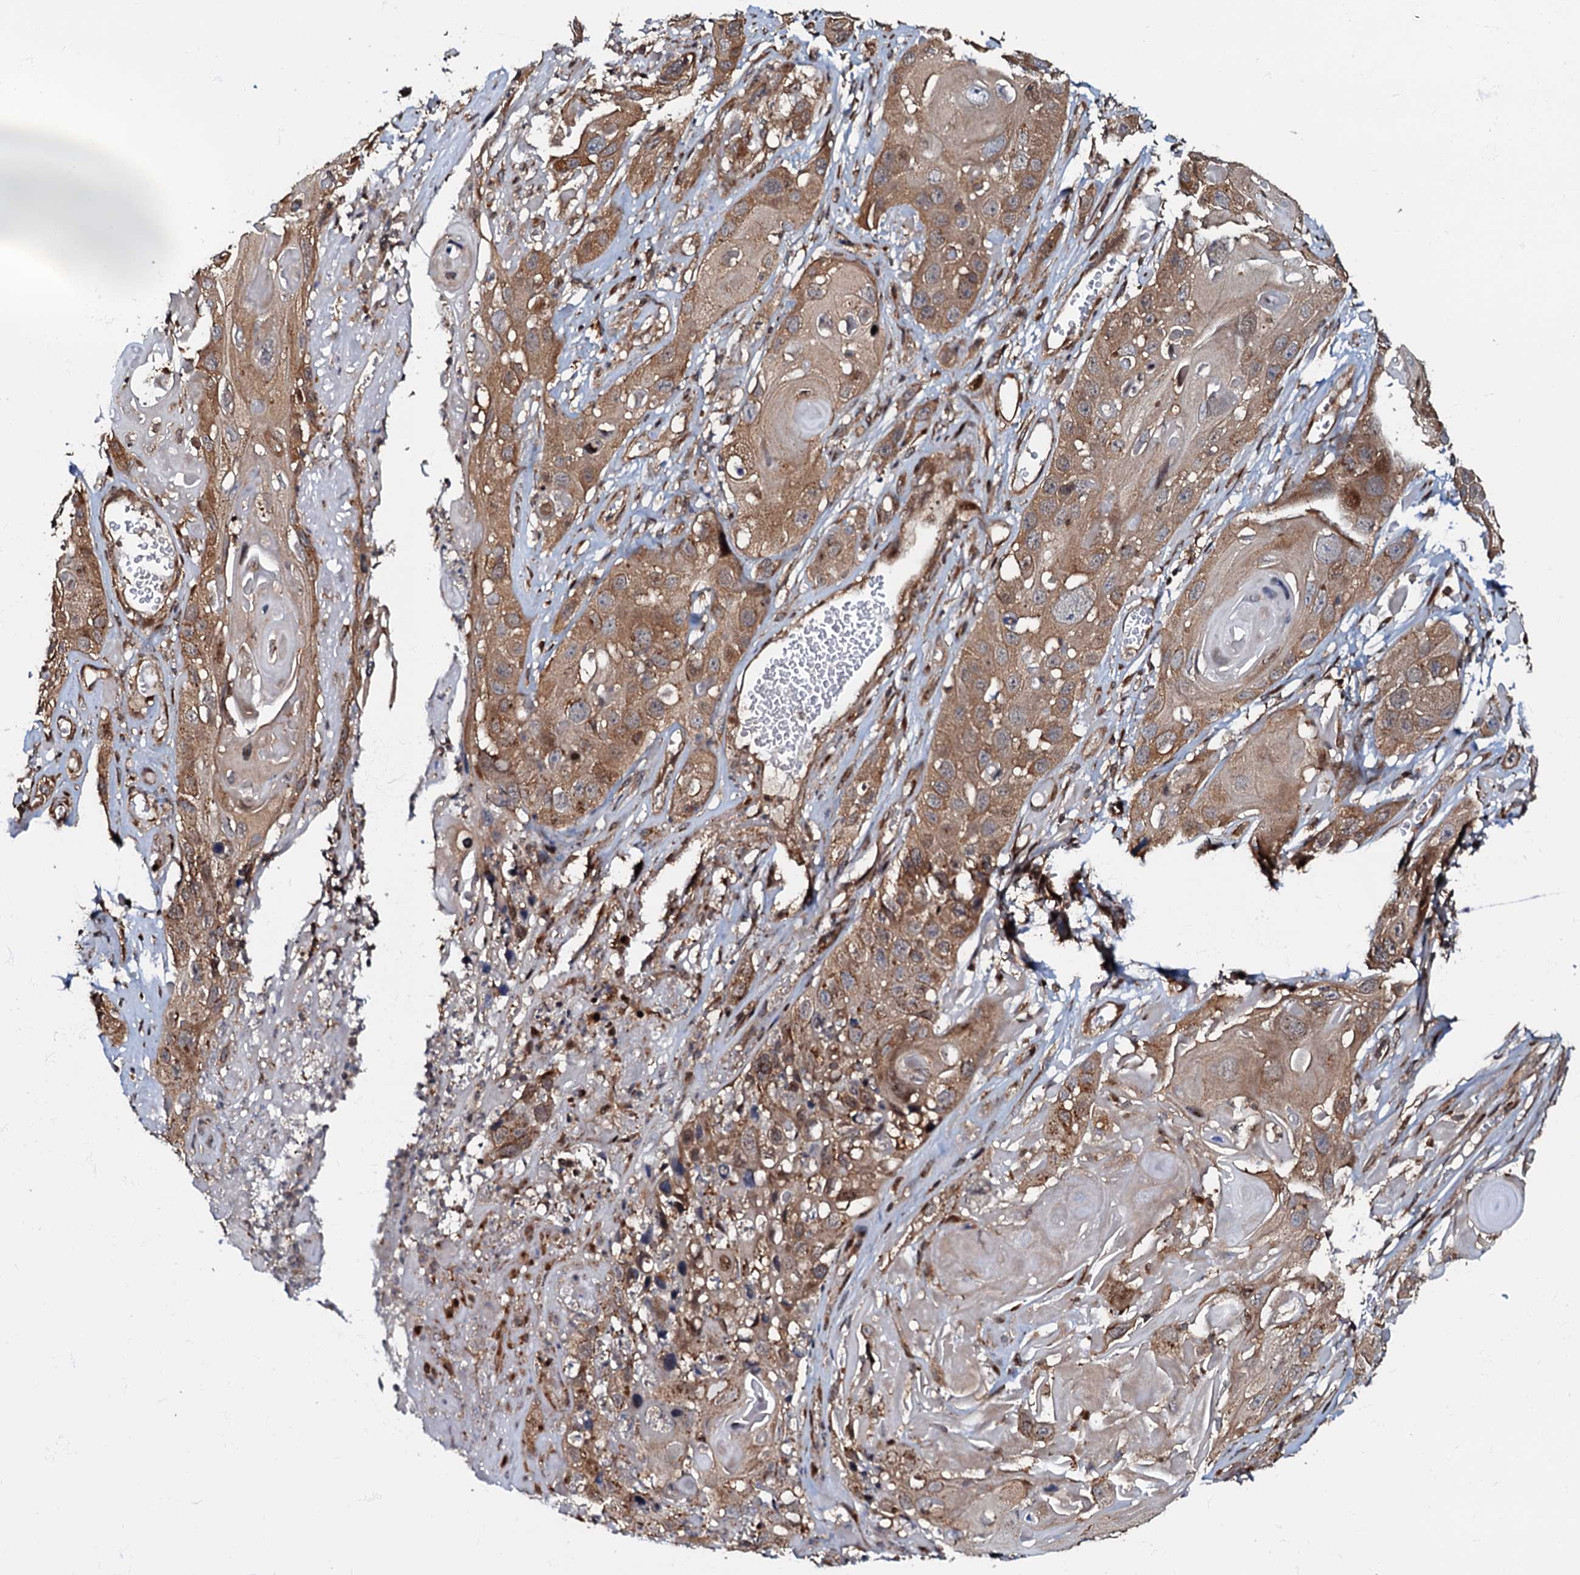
{"staining": {"intensity": "moderate", "quantity": ">75%", "location": "cytoplasmic/membranous"}, "tissue": "skin cancer", "cell_type": "Tumor cells", "image_type": "cancer", "snomed": [{"axis": "morphology", "description": "Squamous cell carcinoma, NOS"}, {"axis": "topography", "description": "Skin"}], "caption": "Skin squamous cell carcinoma was stained to show a protein in brown. There is medium levels of moderate cytoplasmic/membranous positivity in about >75% of tumor cells. The protein is stained brown, and the nuclei are stained in blue (DAB (3,3'-diaminobenzidine) IHC with brightfield microscopy, high magnification).", "gene": "OSBP", "patient": {"sex": "male", "age": 55}}